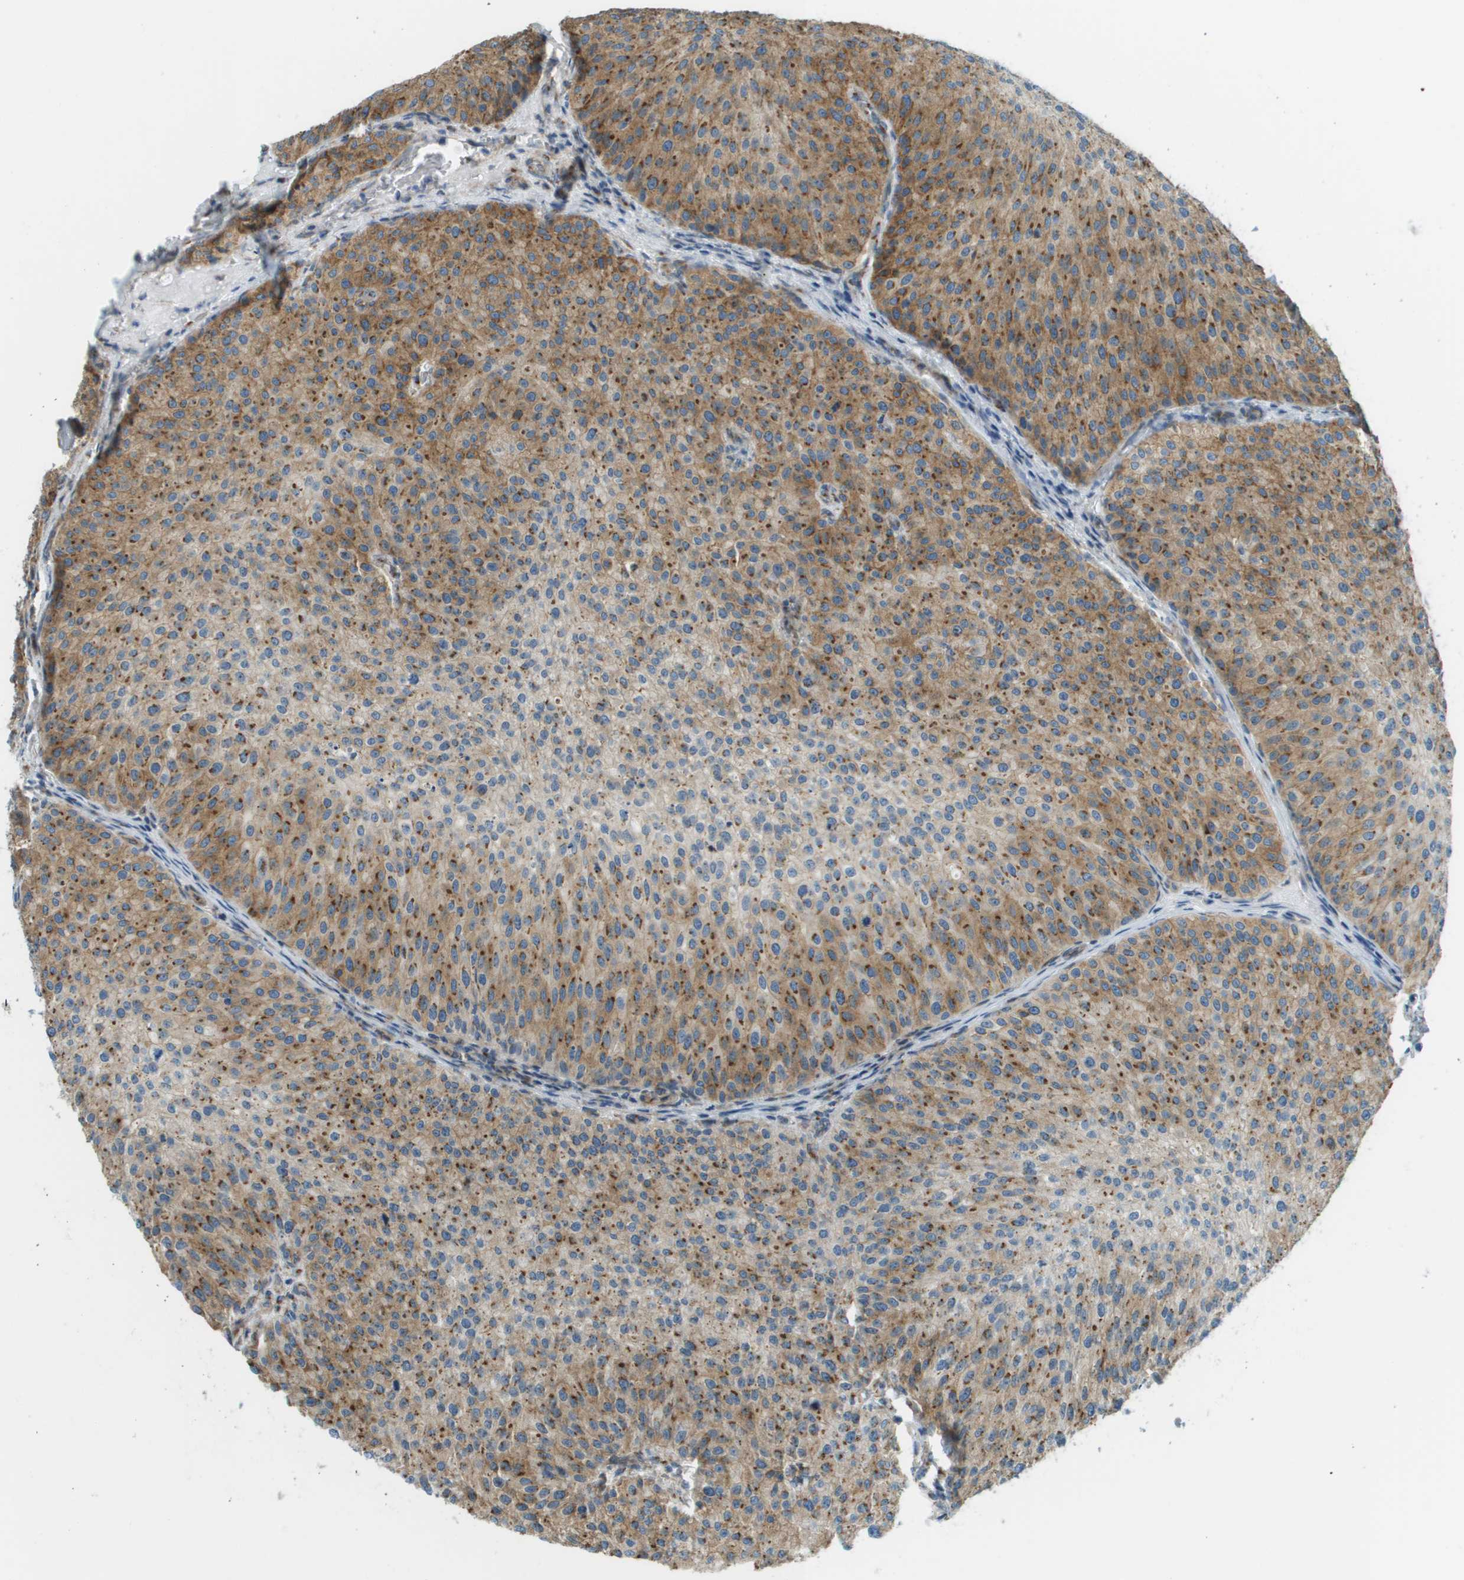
{"staining": {"intensity": "moderate", "quantity": ">75%", "location": "cytoplasmic/membranous"}, "tissue": "urothelial cancer", "cell_type": "Tumor cells", "image_type": "cancer", "snomed": [{"axis": "morphology", "description": "Urothelial carcinoma, Low grade"}, {"axis": "topography", "description": "Smooth muscle"}, {"axis": "topography", "description": "Urinary bladder"}], "caption": "Immunohistochemistry staining of urothelial cancer, which reveals medium levels of moderate cytoplasmic/membranous positivity in about >75% of tumor cells indicating moderate cytoplasmic/membranous protein staining. The staining was performed using DAB (brown) for protein detection and nuclei were counterstained in hematoxylin (blue).", "gene": "ACBD3", "patient": {"sex": "male", "age": 60}}